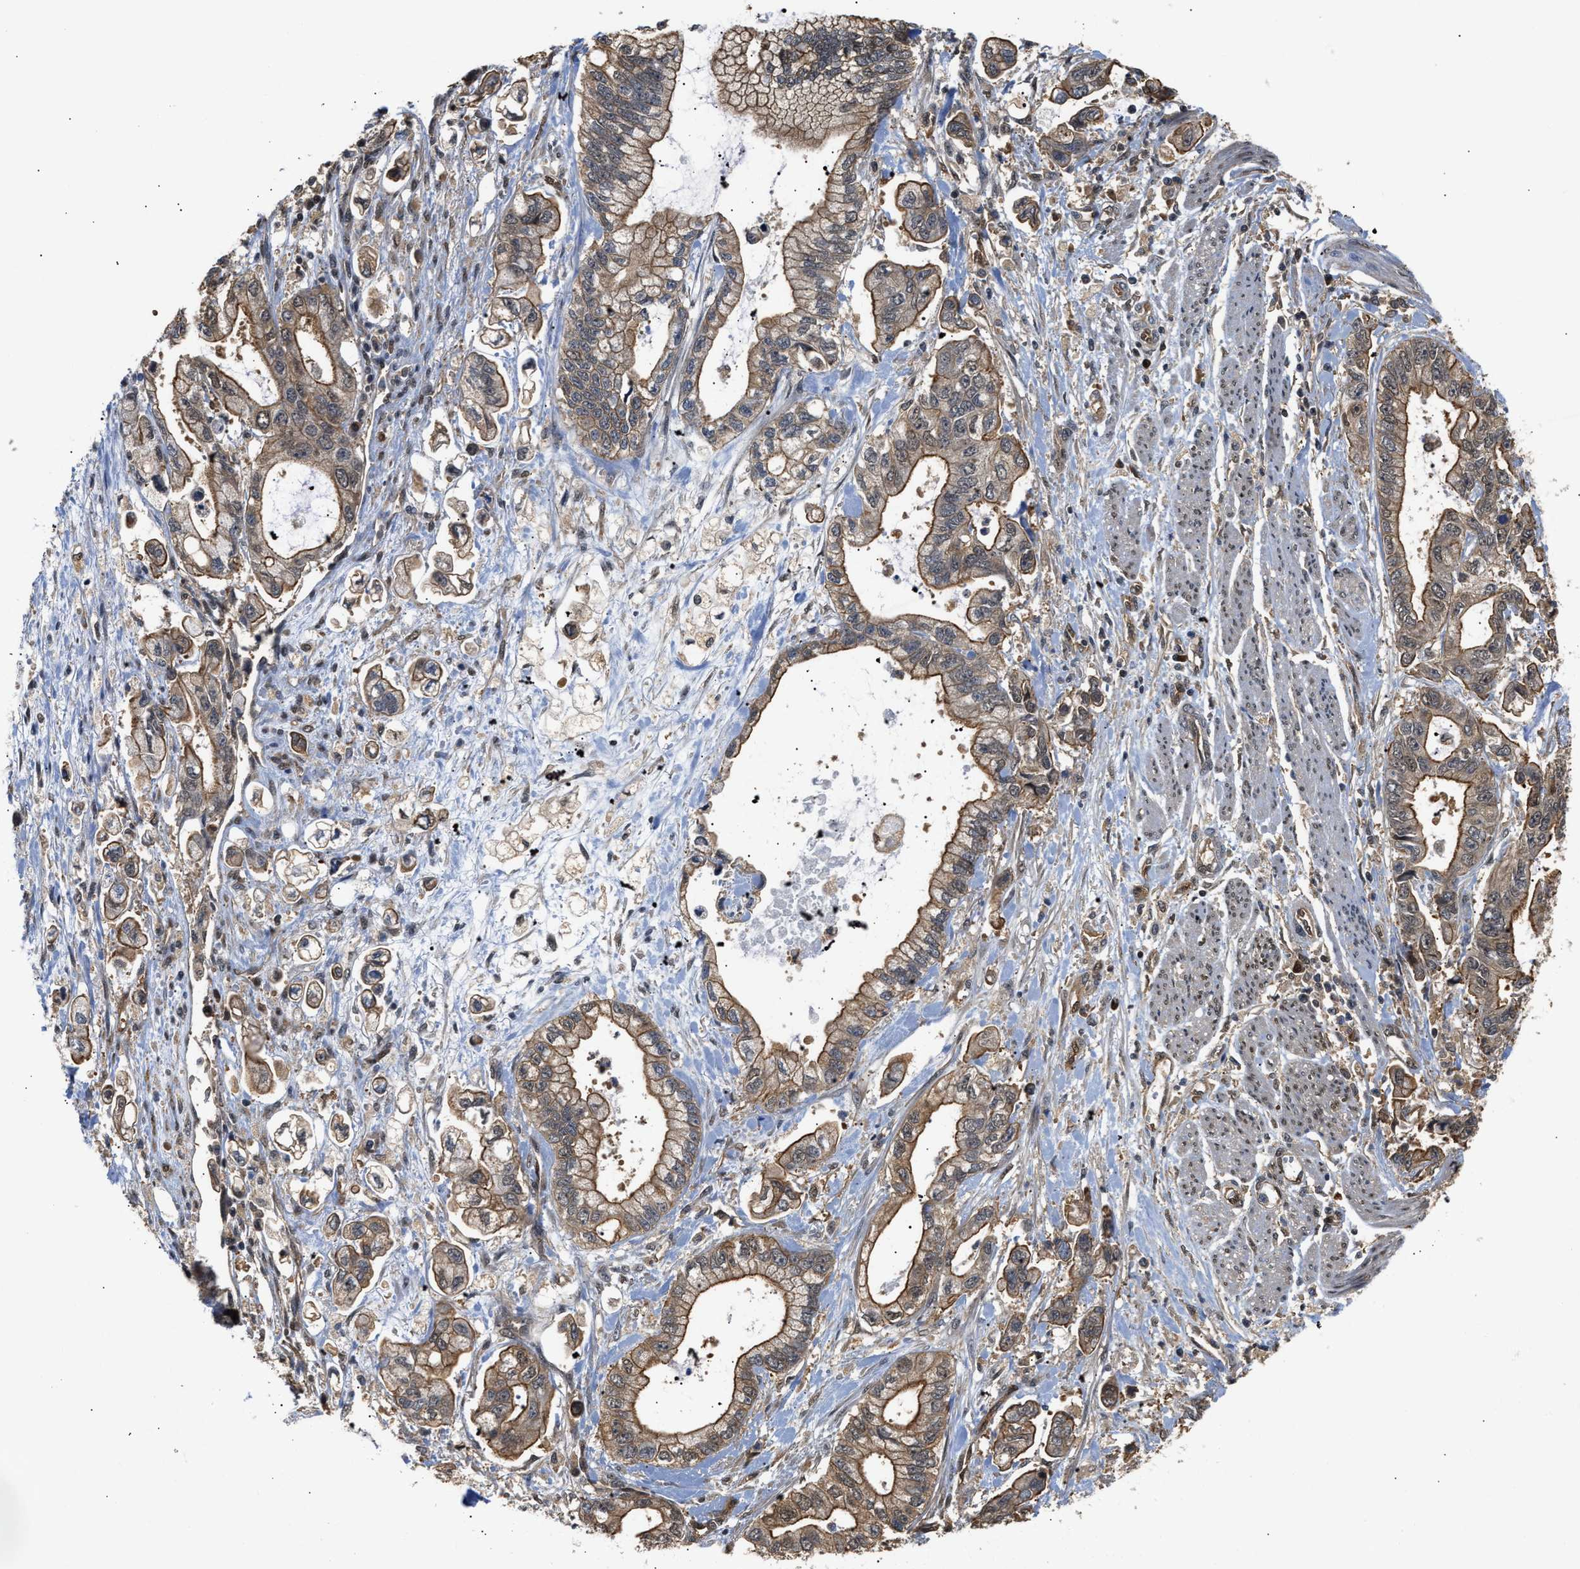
{"staining": {"intensity": "moderate", "quantity": ">75%", "location": "cytoplasmic/membranous"}, "tissue": "stomach cancer", "cell_type": "Tumor cells", "image_type": "cancer", "snomed": [{"axis": "morphology", "description": "Normal tissue, NOS"}, {"axis": "morphology", "description": "Adenocarcinoma, NOS"}, {"axis": "topography", "description": "Stomach"}], "caption": "A histopathology image of human adenocarcinoma (stomach) stained for a protein exhibits moderate cytoplasmic/membranous brown staining in tumor cells. Using DAB (3,3'-diaminobenzidine) (brown) and hematoxylin (blue) stains, captured at high magnification using brightfield microscopy.", "gene": "SCAI", "patient": {"sex": "male", "age": 62}}